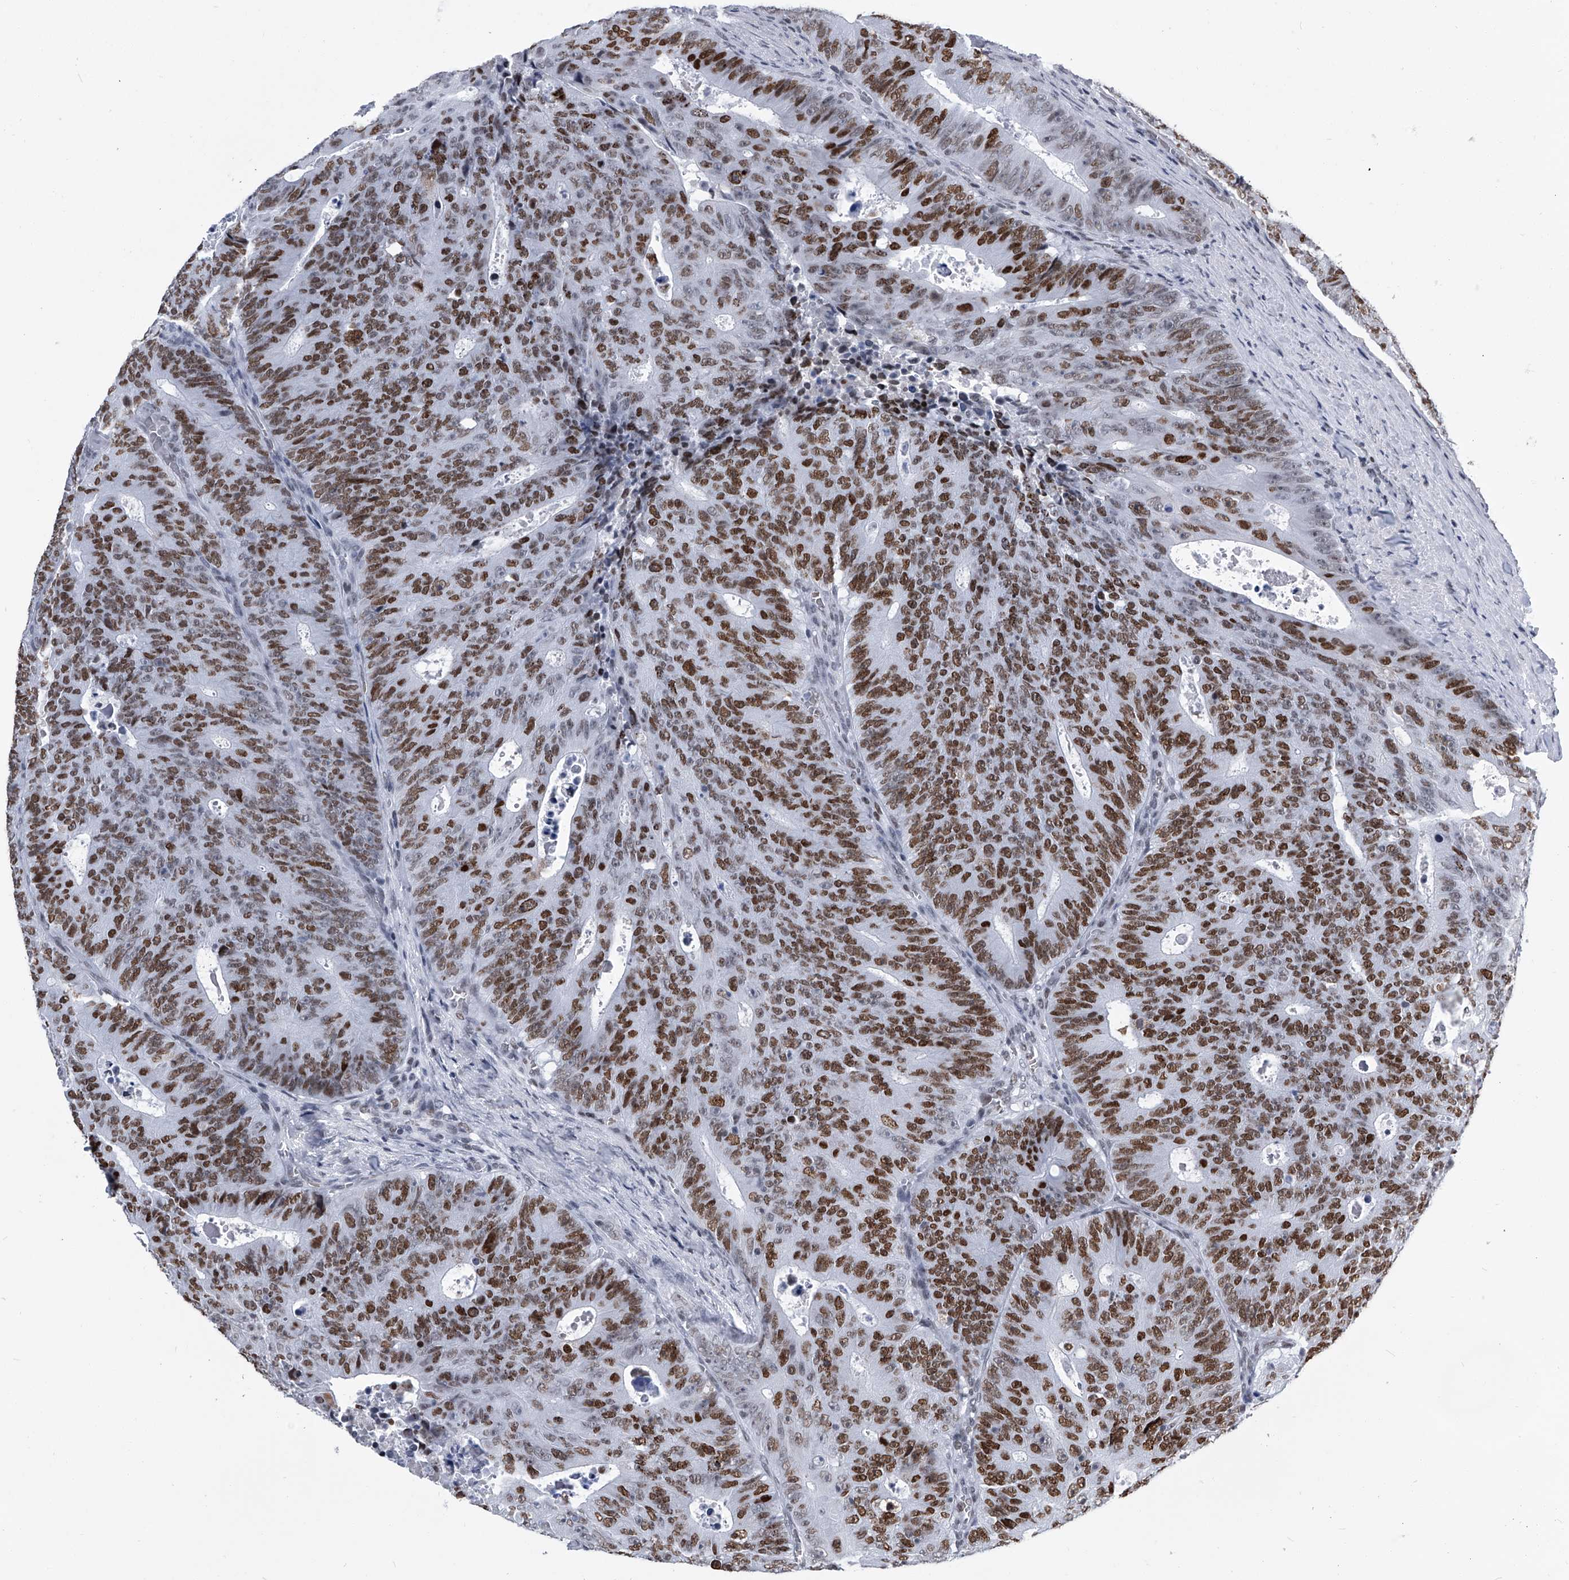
{"staining": {"intensity": "strong", "quantity": ">75%", "location": "nuclear"}, "tissue": "colorectal cancer", "cell_type": "Tumor cells", "image_type": "cancer", "snomed": [{"axis": "morphology", "description": "Adenocarcinoma, NOS"}, {"axis": "topography", "description": "Colon"}], "caption": "DAB immunohistochemical staining of colorectal cancer (adenocarcinoma) exhibits strong nuclear protein staining in approximately >75% of tumor cells.", "gene": "SIM2", "patient": {"sex": "male", "age": 87}}